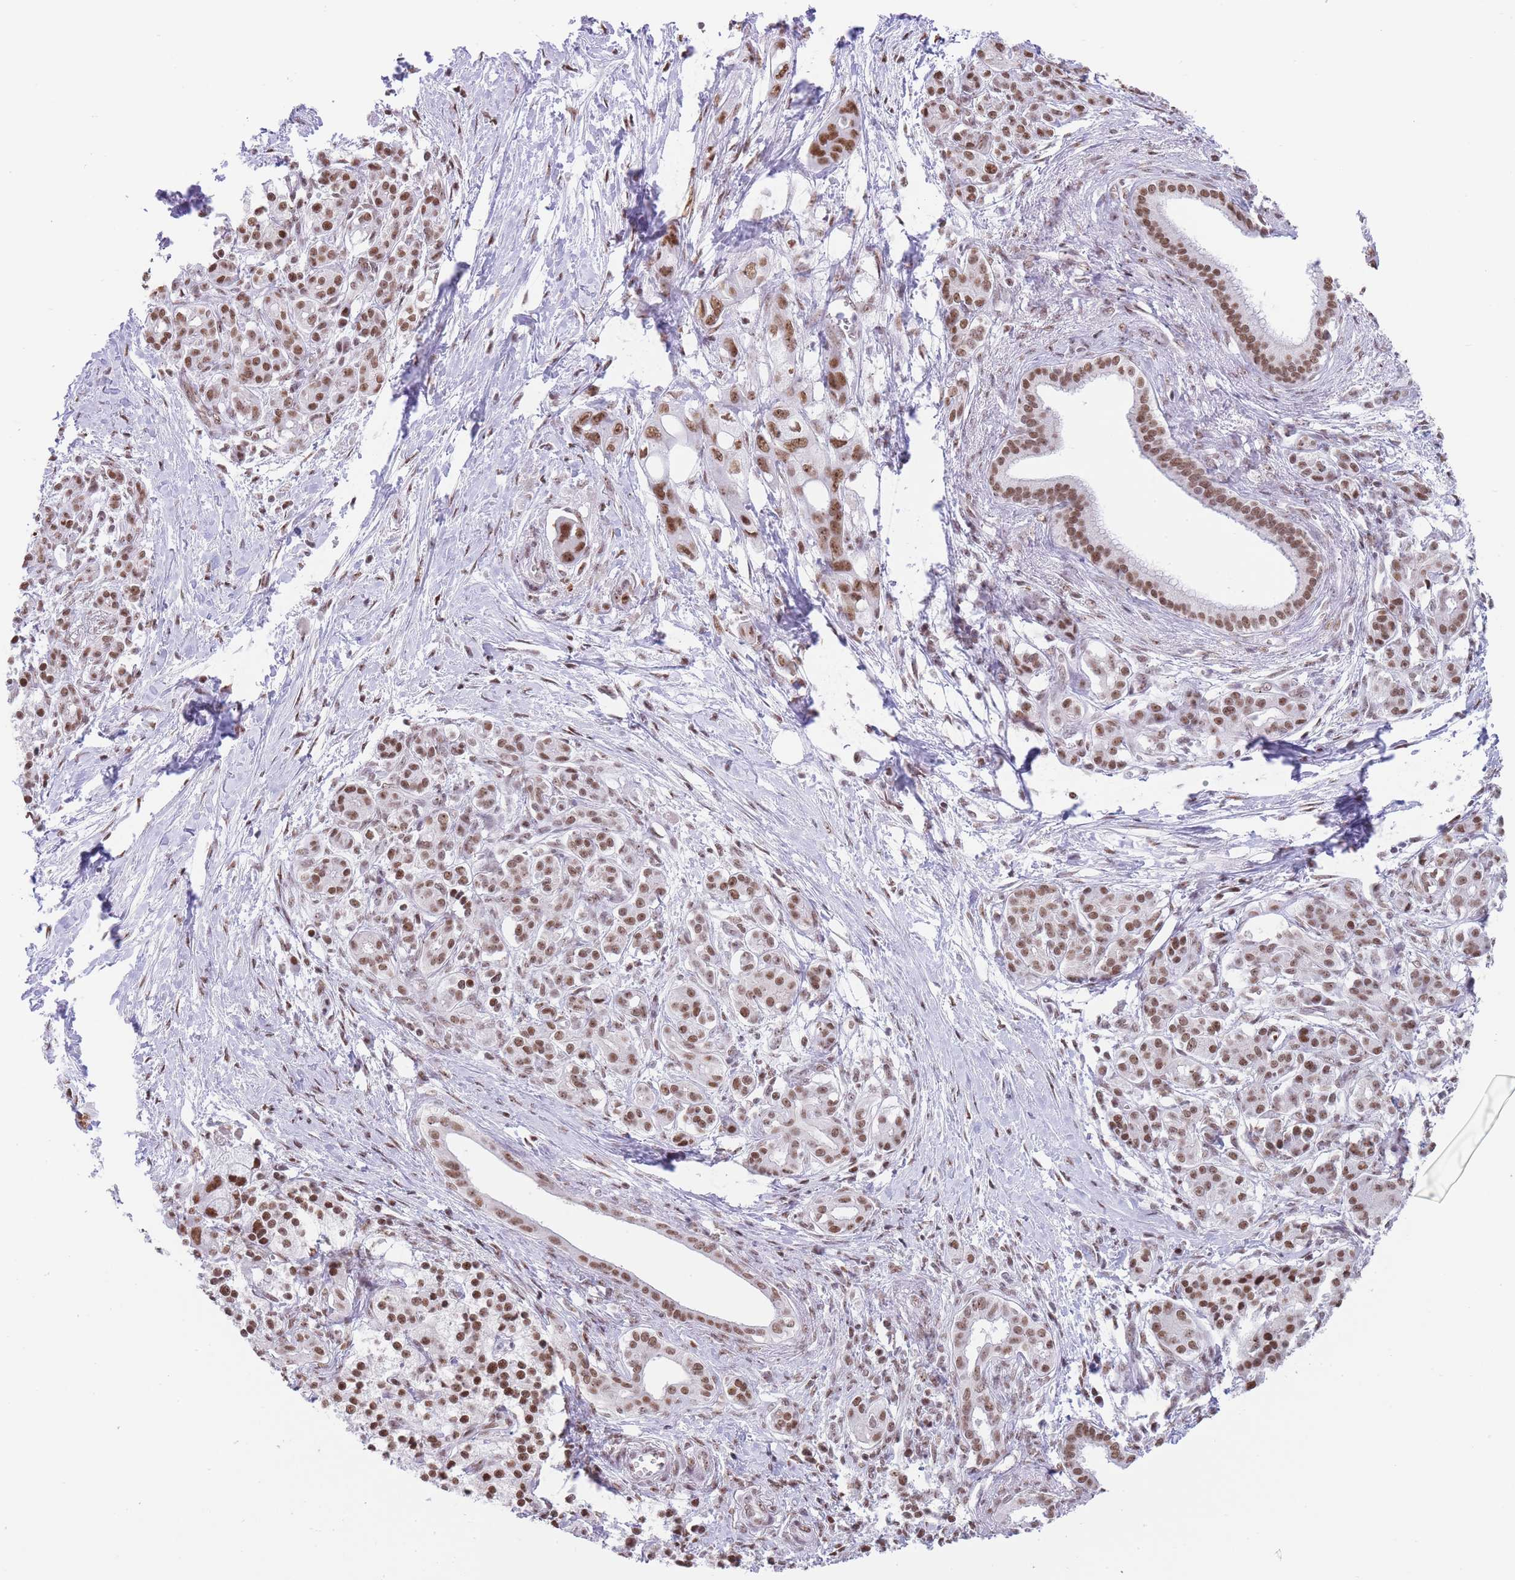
{"staining": {"intensity": "moderate", "quantity": ">75%", "location": "nuclear"}, "tissue": "pancreatic cancer", "cell_type": "Tumor cells", "image_type": "cancer", "snomed": [{"axis": "morphology", "description": "Adenocarcinoma, NOS"}, {"axis": "topography", "description": "Pancreas"}], "caption": "Adenocarcinoma (pancreatic) stained with a brown dye reveals moderate nuclear positive expression in approximately >75% of tumor cells.", "gene": "EVC2", "patient": {"sex": "male", "age": 68}}